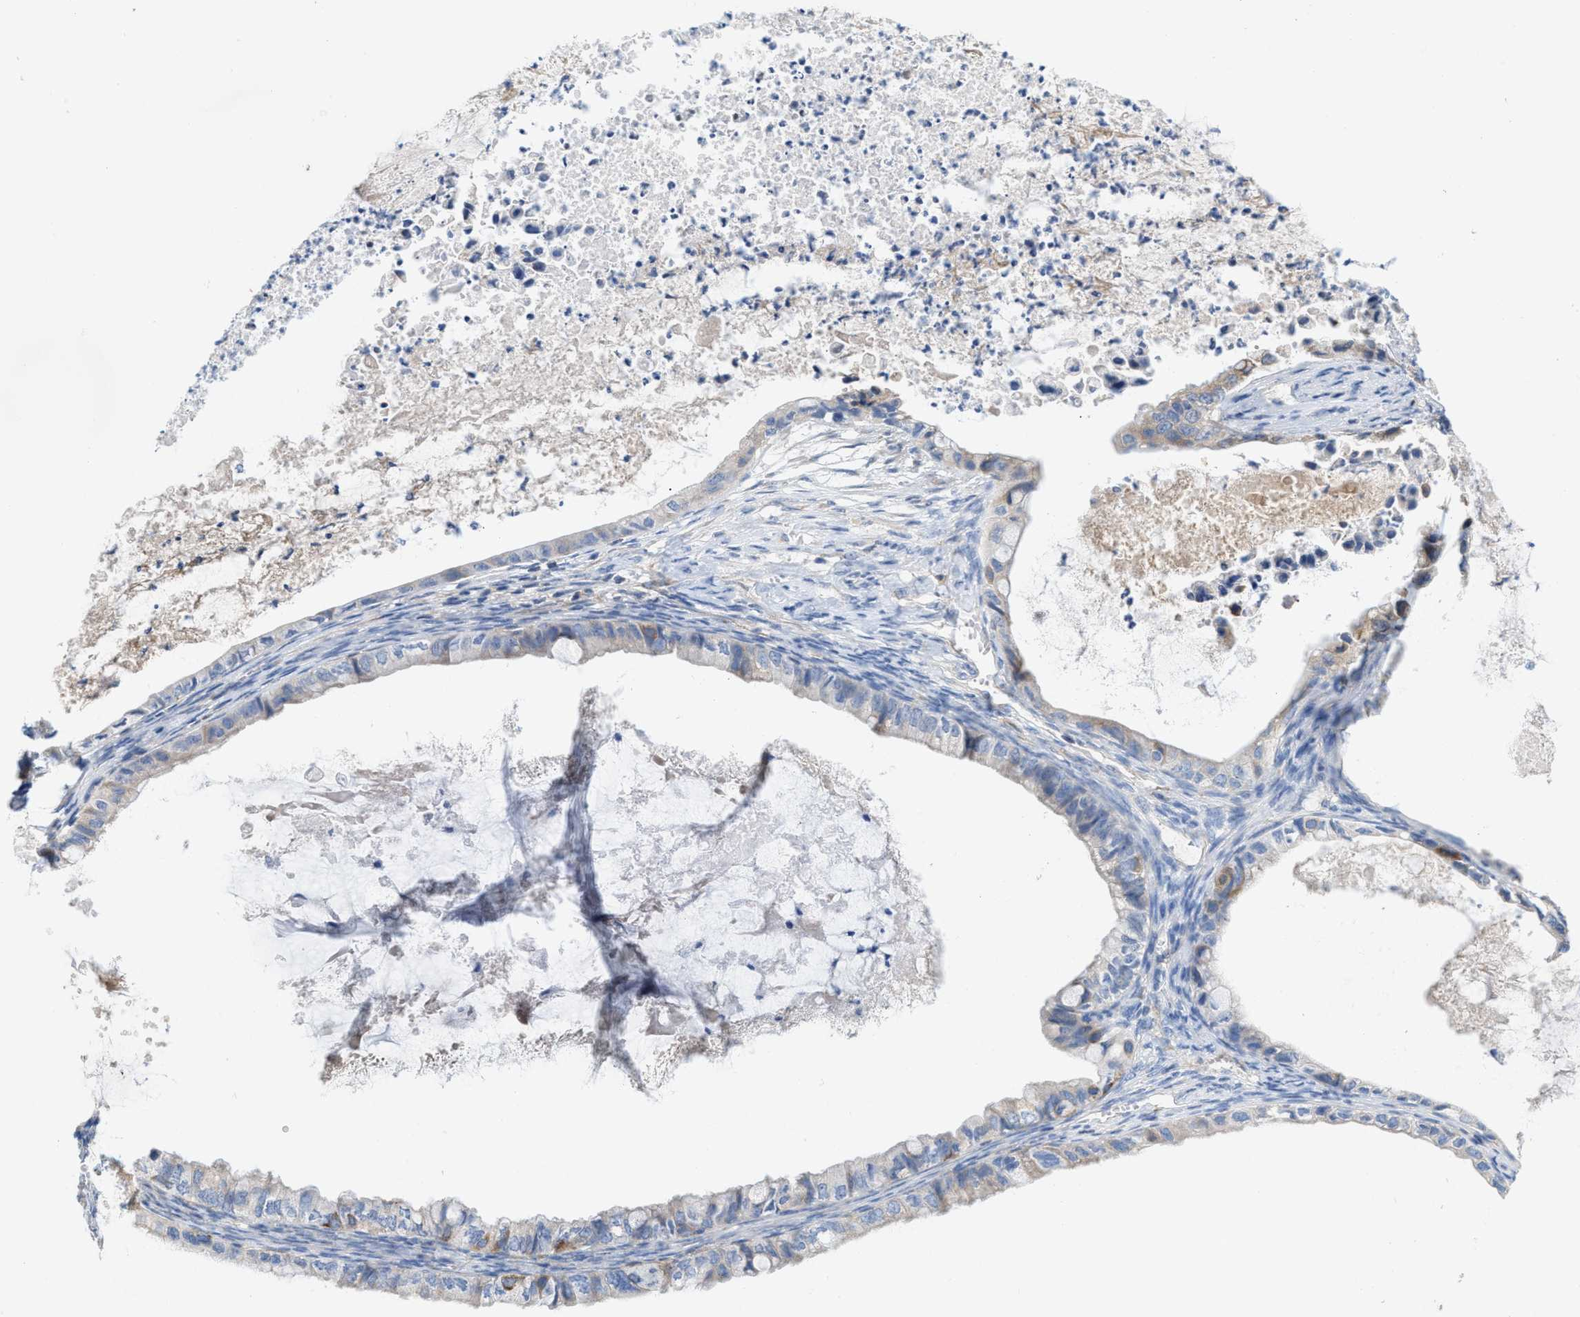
{"staining": {"intensity": "moderate", "quantity": "<25%", "location": "cytoplasmic/membranous"}, "tissue": "ovarian cancer", "cell_type": "Tumor cells", "image_type": "cancer", "snomed": [{"axis": "morphology", "description": "Cystadenocarcinoma, mucinous, NOS"}, {"axis": "topography", "description": "Ovary"}], "caption": "A brown stain shows moderate cytoplasmic/membranous positivity of a protein in mucinous cystadenocarcinoma (ovarian) tumor cells.", "gene": "DYNC2I1", "patient": {"sex": "female", "age": 80}}